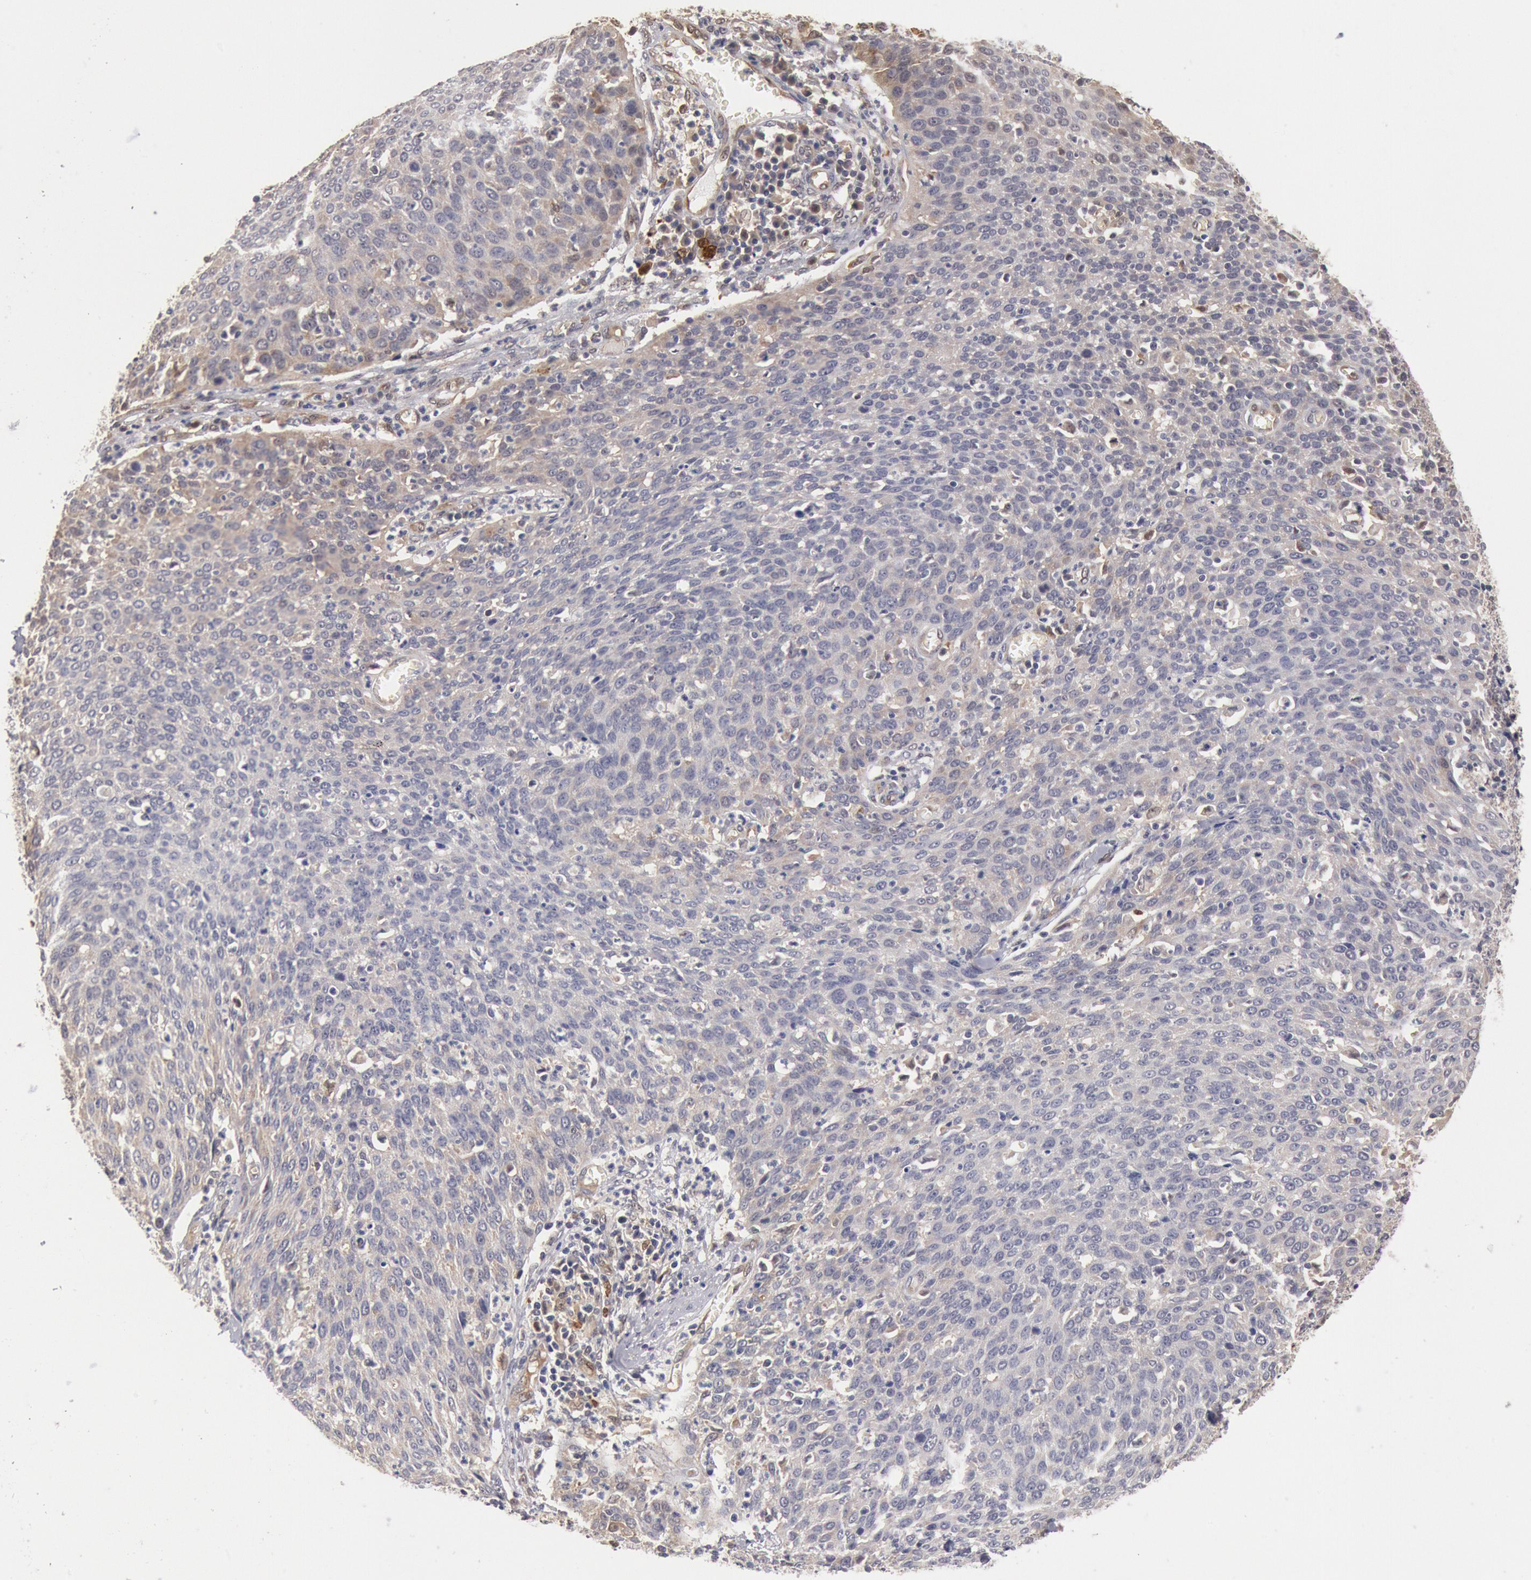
{"staining": {"intensity": "weak", "quantity": "<25%", "location": "cytoplasmic/membranous"}, "tissue": "cervical cancer", "cell_type": "Tumor cells", "image_type": "cancer", "snomed": [{"axis": "morphology", "description": "Squamous cell carcinoma, NOS"}, {"axis": "topography", "description": "Cervix"}], "caption": "Immunohistochemistry micrograph of squamous cell carcinoma (cervical) stained for a protein (brown), which reveals no positivity in tumor cells. (Brightfield microscopy of DAB immunohistochemistry at high magnification).", "gene": "DNAJA1", "patient": {"sex": "female", "age": 38}}